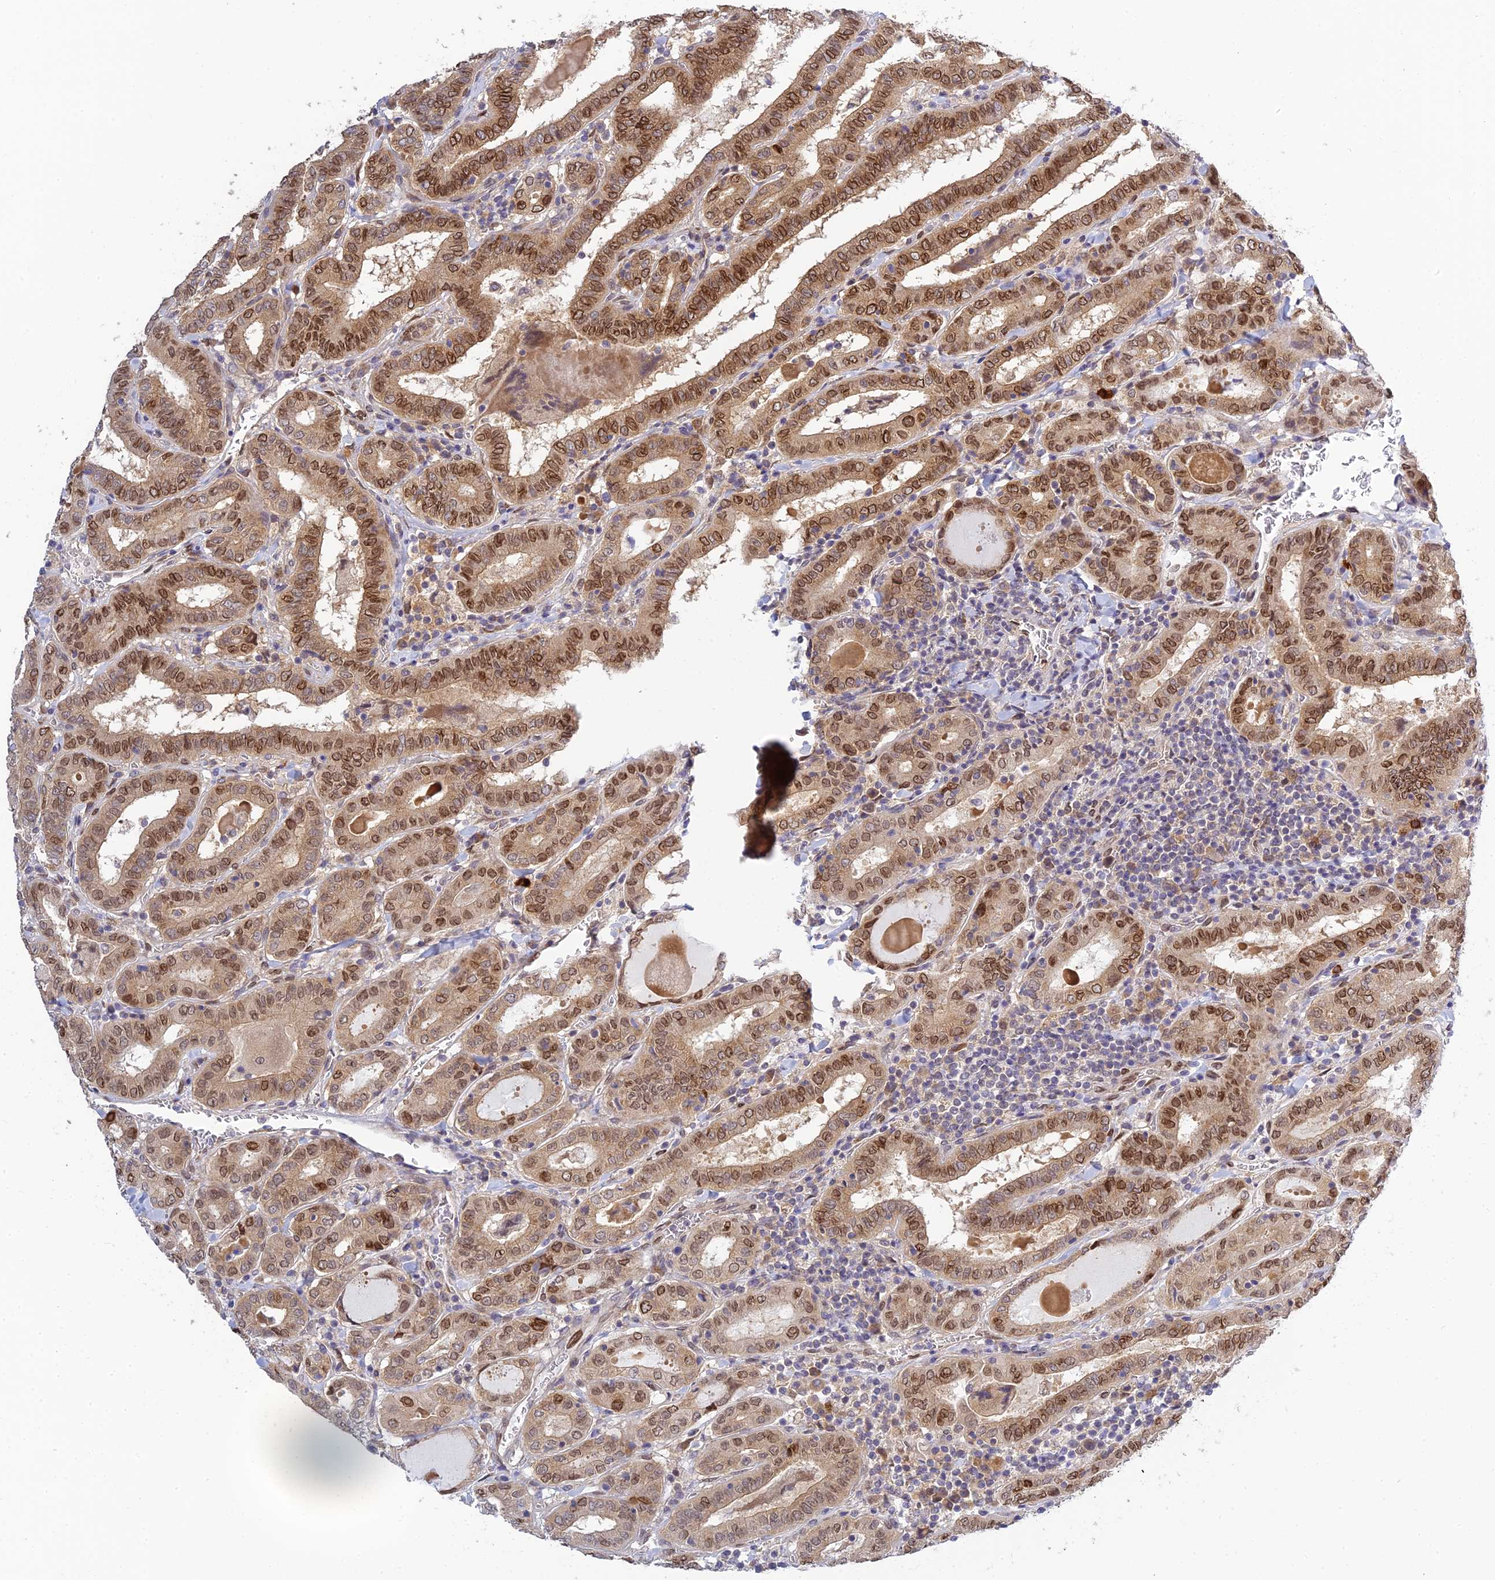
{"staining": {"intensity": "moderate", "quantity": ">75%", "location": "cytoplasmic/membranous,nuclear"}, "tissue": "thyroid cancer", "cell_type": "Tumor cells", "image_type": "cancer", "snomed": [{"axis": "morphology", "description": "Papillary adenocarcinoma, NOS"}, {"axis": "topography", "description": "Thyroid gland"}], "caption": "About >75% of tumor cells in thyroid papillary adenocarcinoma display moderate cytoplasmic/membranous and nuclear protein expression as visualized by brown immunohistochemical staining.", "gene": "SKIC8", "patient": {"sex": "female", "age": 72}}